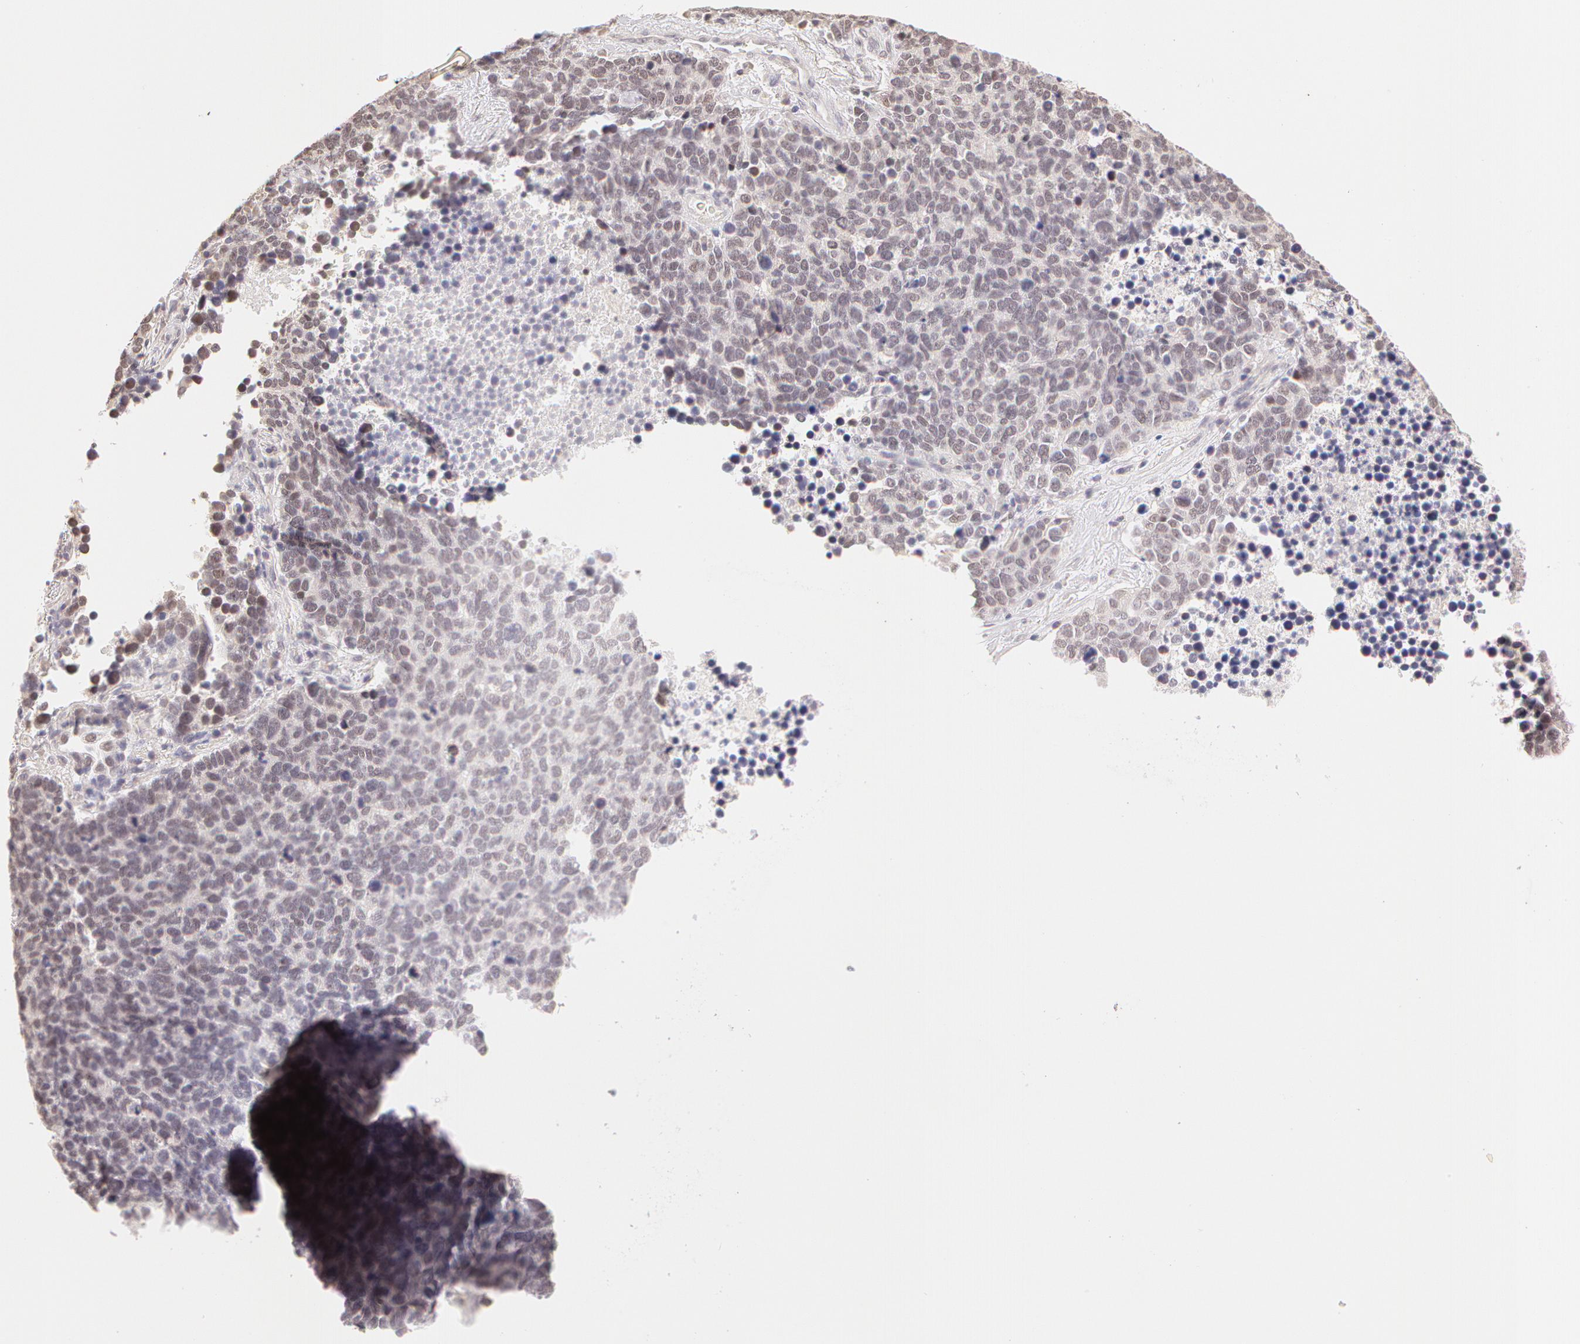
{"staining": {"intensity": "negative", "quantity": "none", "location": "none"}, "tissue": "lung cancer", "cell_type": "Tumor cells", "image_type": "cancer", "snomed": [{"axis": "morphology", "description": "Neoplasm, malignant, NOS"}, {"axis": "topography", "description": "Lung"}], "caption": "This is an IHC photomicrograph of human lung cancer (neoplasm (malignant)). There is no expression in tumor cells.", "gene": "ZNF597", "patient": {"sex": "female", "age": 75}}